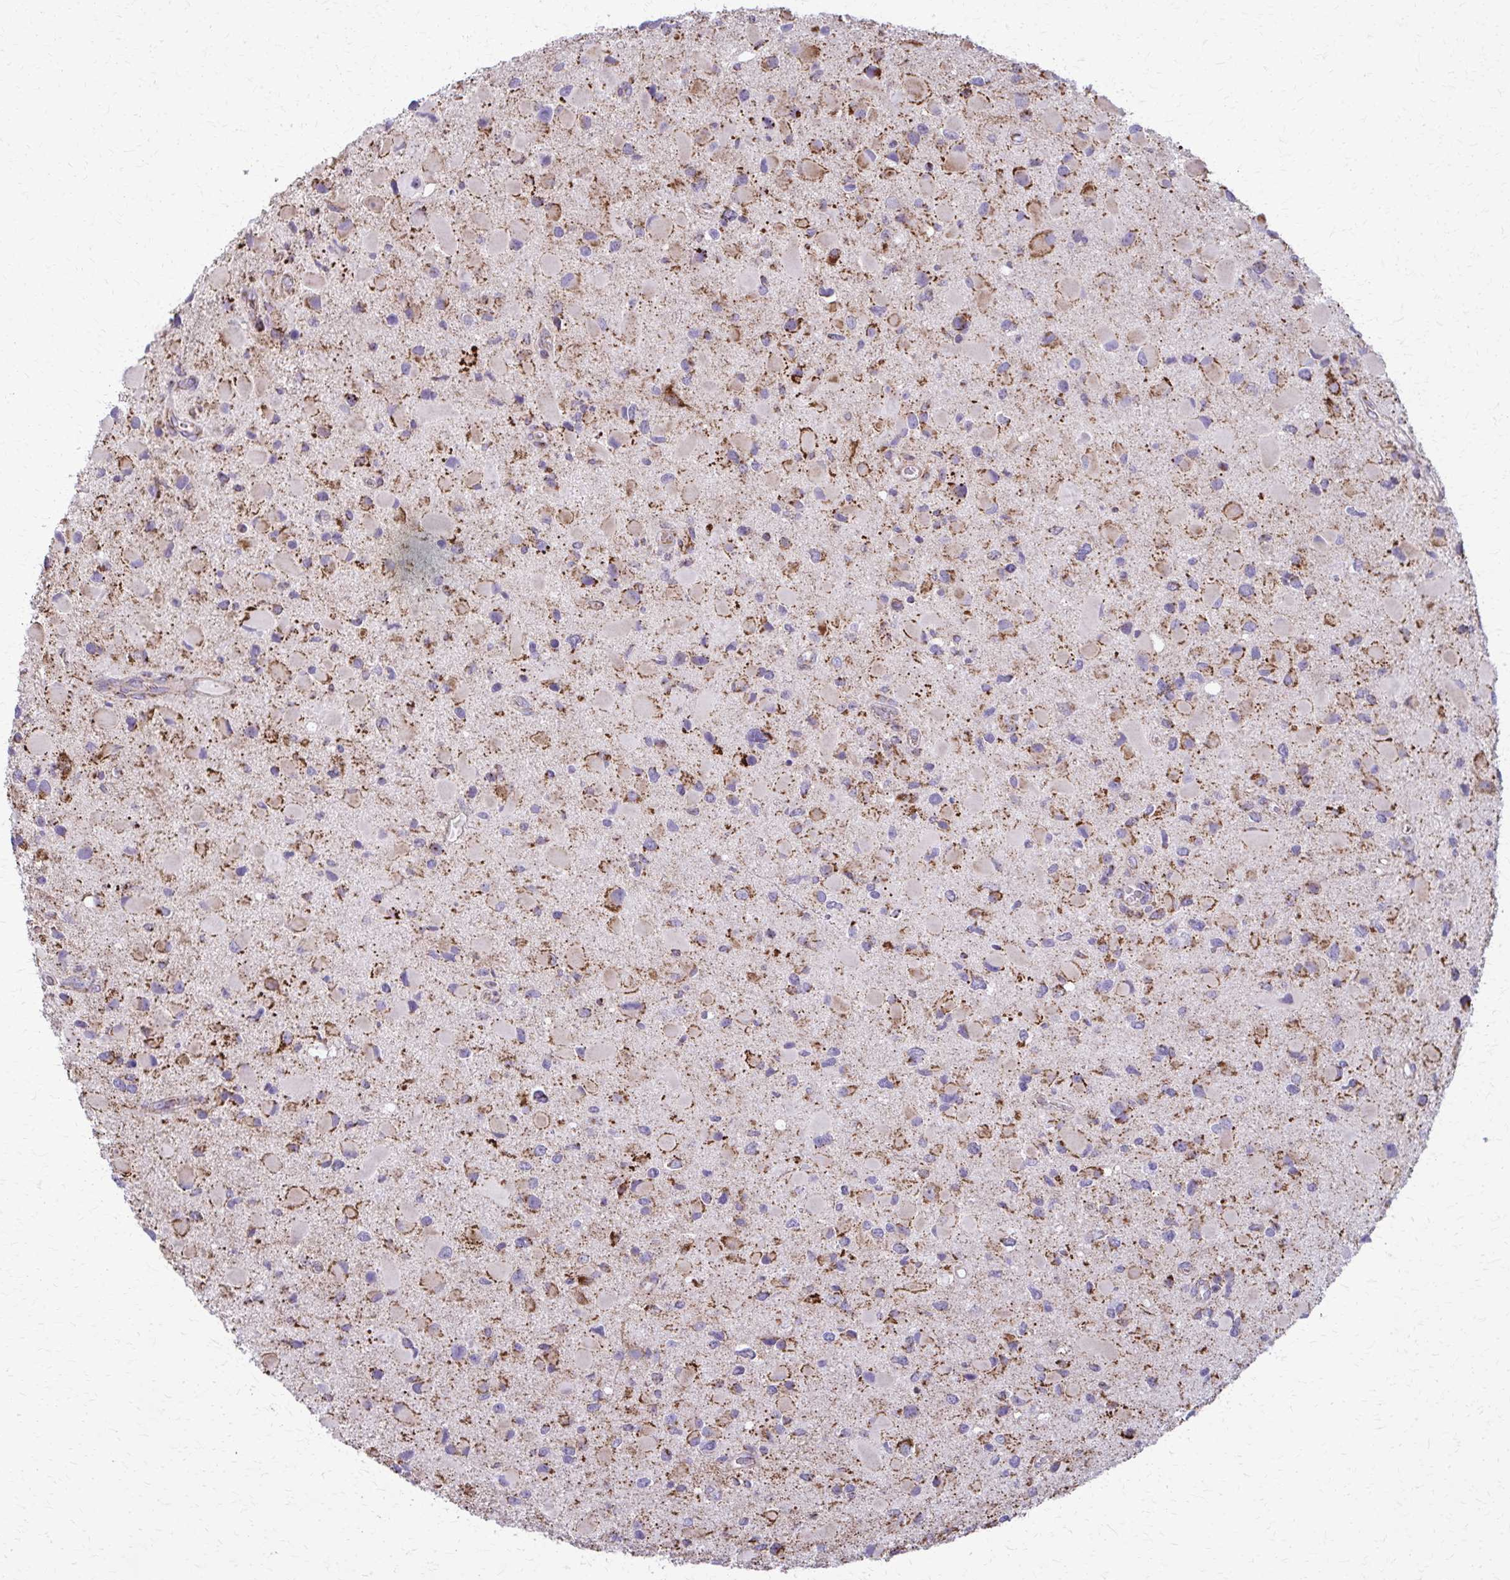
{"staining": {"intensity": "moderate", "quantity": ">75%", "location": "cytoplasmic/membranous"}, "tissue": "glioma", "cell_type": "Tumor cells", "image_type": "cancer", "snomed": [{"axis": "morphology", "description": "Glioma, malignant, Low grade"}, {"axis": "topography", "description": "Brain"}], "caption": "High-magnification brightfield microscopy of malignant glioma (low-grade) stained with DAB (brown) and counterstained with hematoxylin (blue). tumor cells exhibit moderate cytoplasmic/membranous expression is identified in about>75% of cells.", "gene": "TVP23A", "patient": {"sex": "female", "age": 32}}